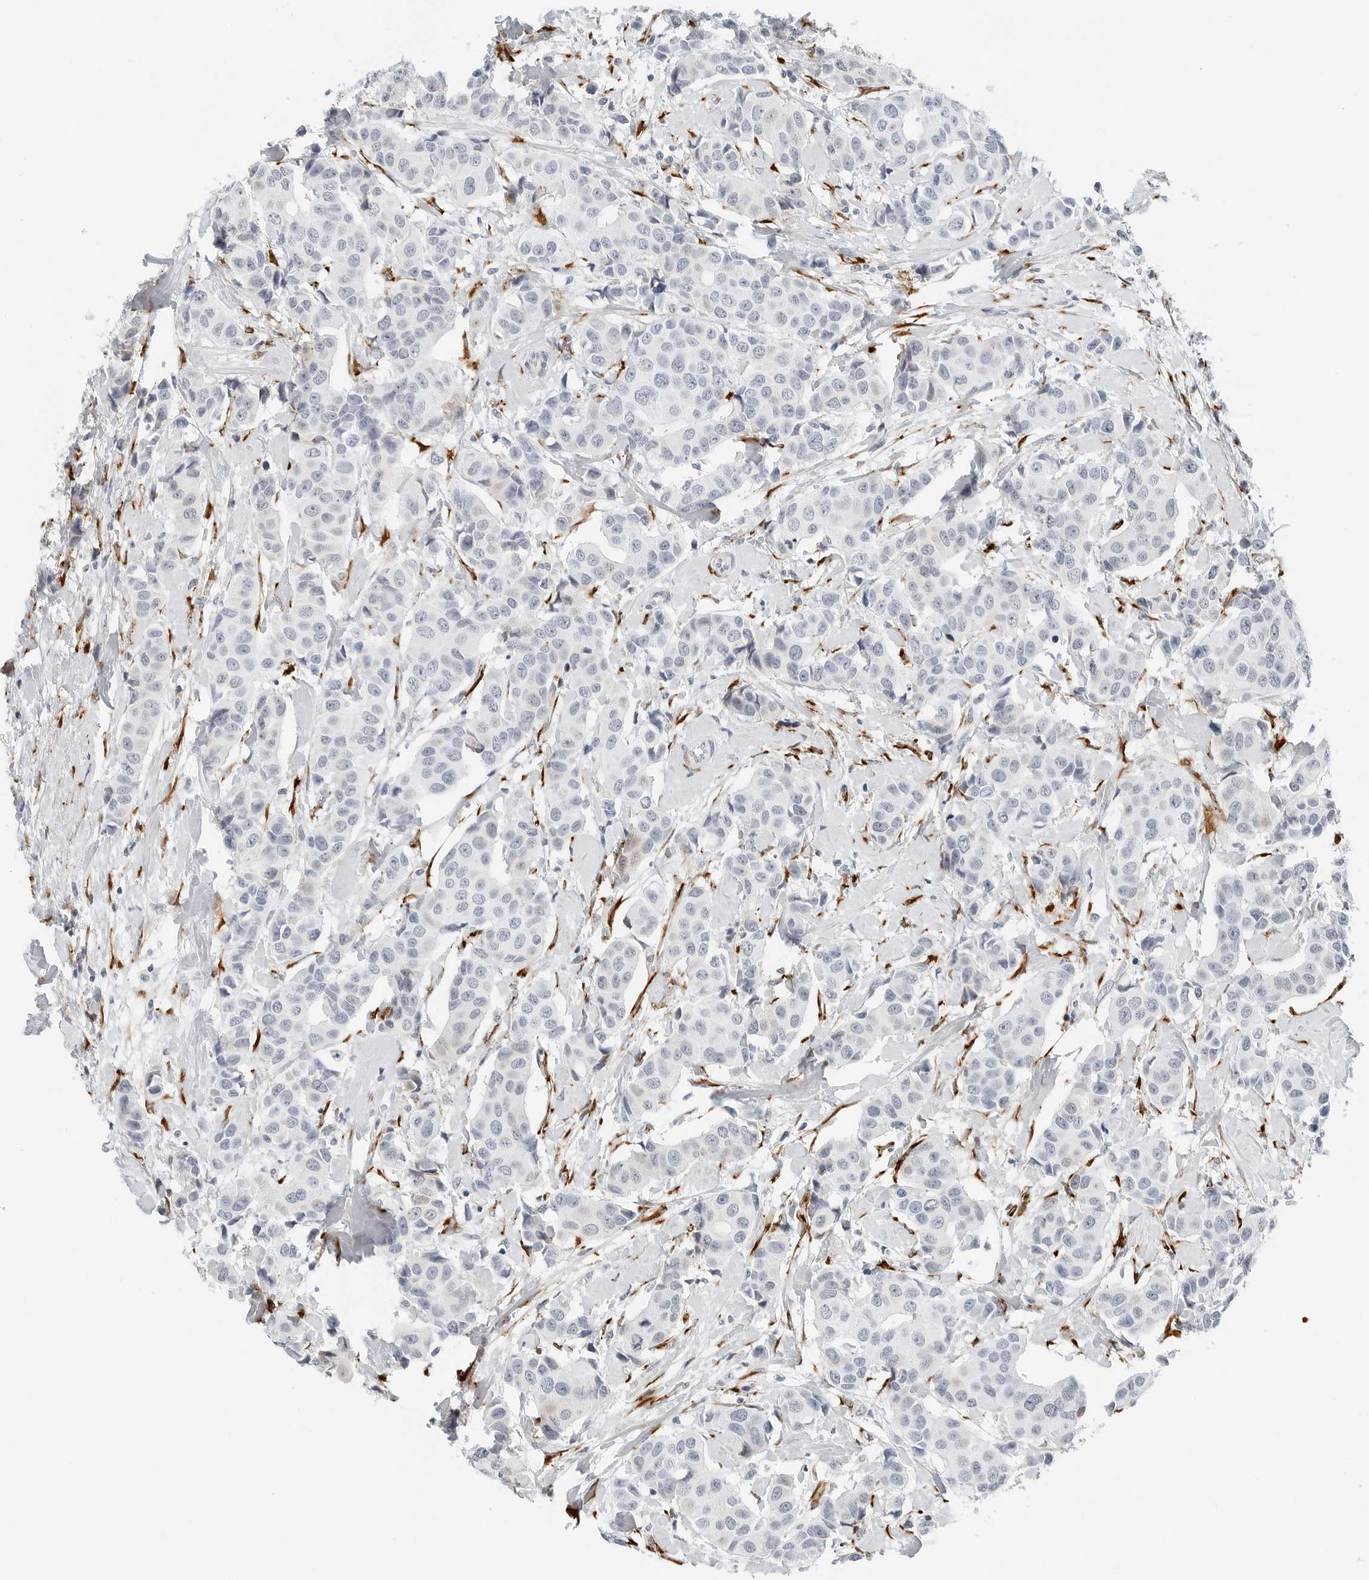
{"staining": {"intensity": "negative", "quantity": "none", "location": "none"}, "tissue": "breast cancer", "cell_type": "Tumor cells", "image_type": "cancer", "snomed": [{"axis": "morphology", "description": "Normal tissue, NOS"}, {"axis": "morphology", "description": "Duct carcinoma"}, {"axis": "topography", "description": "Breast"}], "caption": "Immunohistochemistry (IHC) of human intraductal carcinoma (breast) reveals no positivity in tumor cells.", "gene": "P4HA2", "patient": {"sex": "female", "age": 39}}